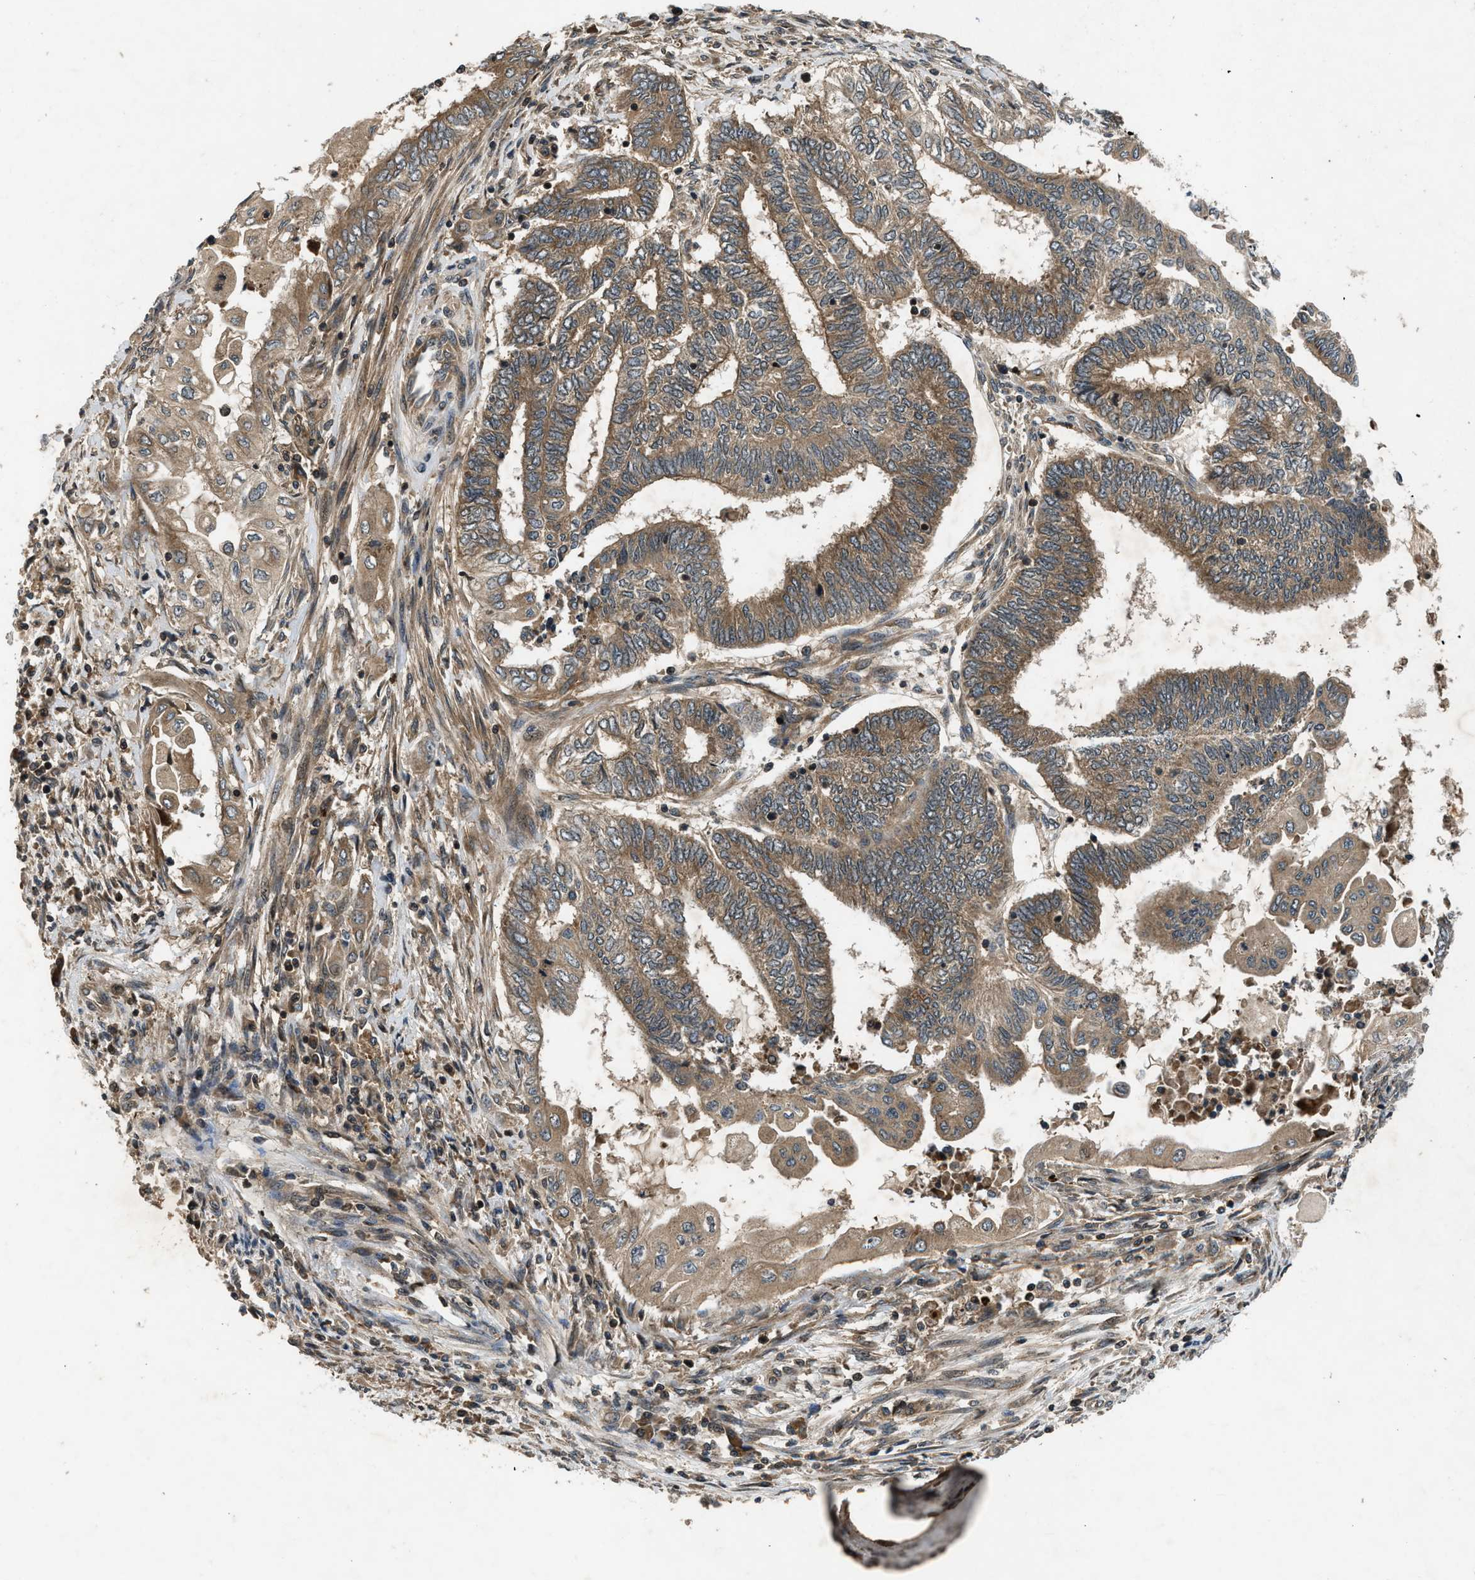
{"staining": {"intensity": "moderate", "quantity": ">75%", "location": "cytoplasmic/membranous"}, "tissue": "endometrial cancer", "cell_type": "Tumor cells", "image_type": "cancer", "snomed": [{"axis": "morphology", "description": "Adenocarcinoma, NOS"}, {"axis": "topography", "description": "Uterus"}, {"axis": "topography", "description": "Endometrium"}], "caption": "Endometrial cancer stained for a protein (brown) reveals moderate cytoplasmic/membranous positive positivity in about >75% of tumor cells.", "gene": "RPS6KB1", "patient": {"sex": "female", "age": 70}}